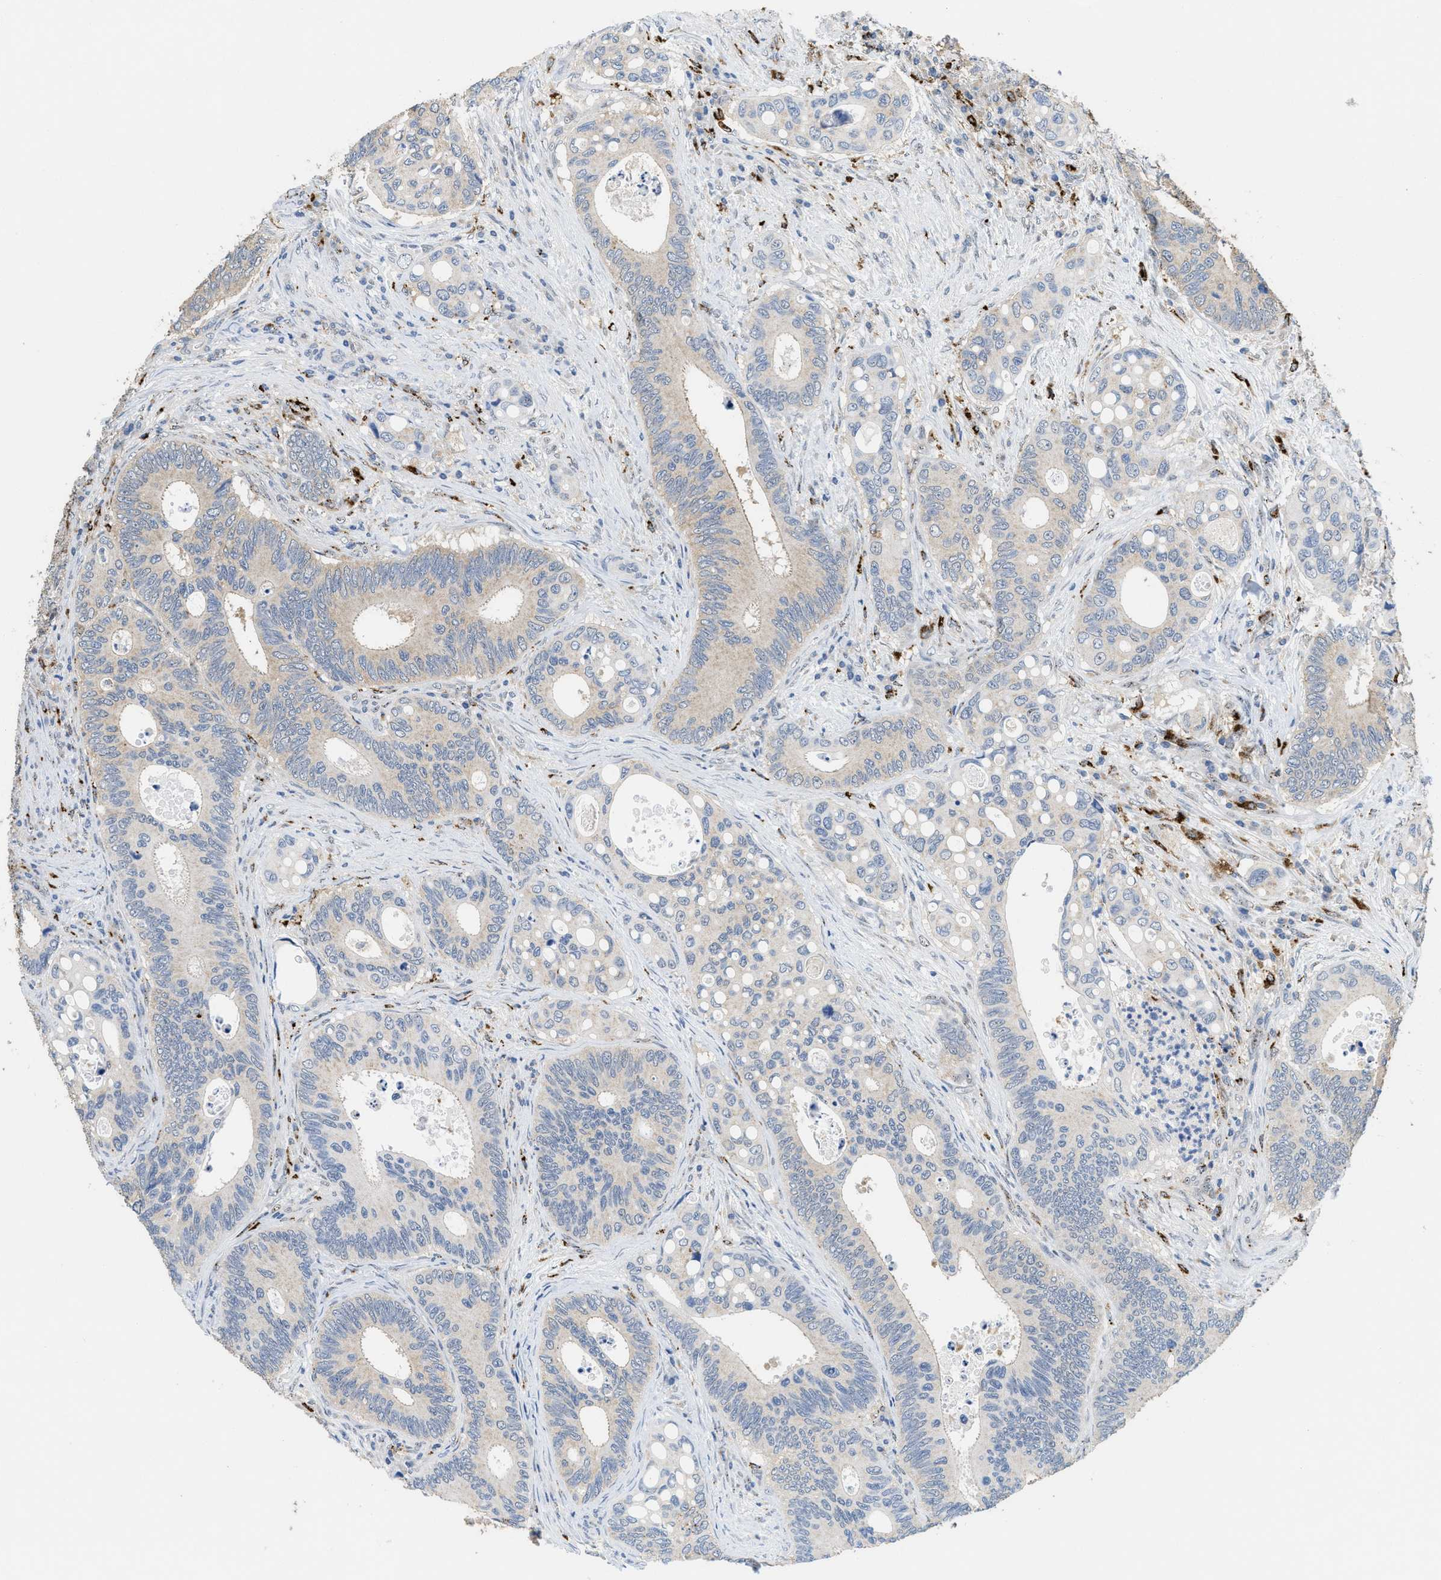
{"staining": {"intensity": "weak", "quantity": "<25%", "location": "cytoplasmic/membranous"}, "tissue": "colorectal cancer", "cell_type": "Tumor cells", "image_type": "cancer", "snomed": [{"axis": "morphology", "description": "Inflammation, NOS"}, {"axis": "morphology", "description": "Adenocarcinoma, NOS"}, {"axis": "topography", "description": "Colon"}], "caption": "Colorectal cancer stained for a protein using immunohistochemistry exhibits no positivity tumor cells.", "gene": "BMPR2", "patient": {"sex": "male", "age": 72}}